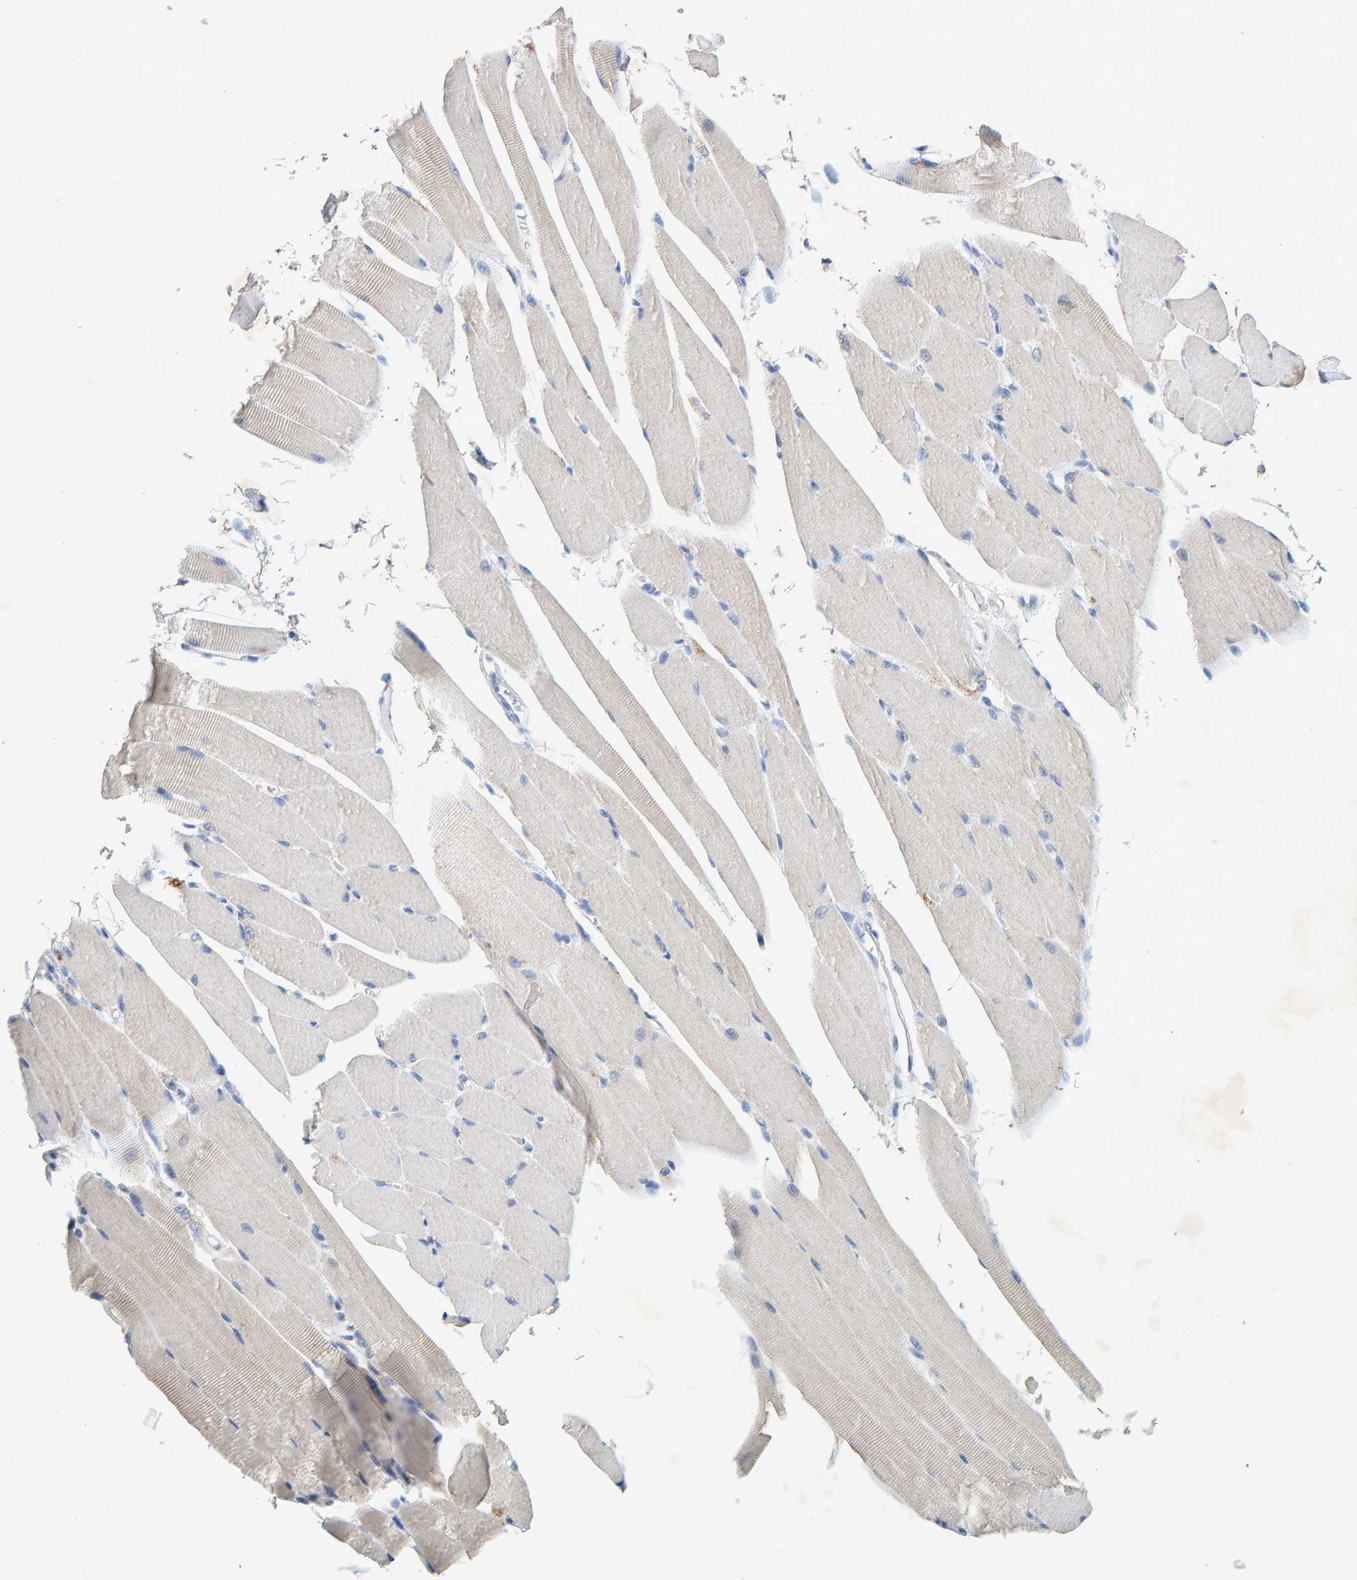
{"staining": {"intensity": "negative", "quantity": "none", "location": "none"}, "tissue": "skeletal muscle", "cell_type": "Myocytes", "image_type": "normal", "snomed": [{"axis": "morphology", "description": "Normal tissue, NOS"}, {"axis": "topography", "description": "Skeletal muscle"}, {"axis": "topography", "description": "Peripheral nerve tissue"}], "caption": "An image of skeletal muscle stained for a protein reveals no brown staining in myocytes. (Immunohistochemistry, brightfield microscopy, high magnification).", "gene": "CTH", "patient": {"sex": "female", "age": 84}}